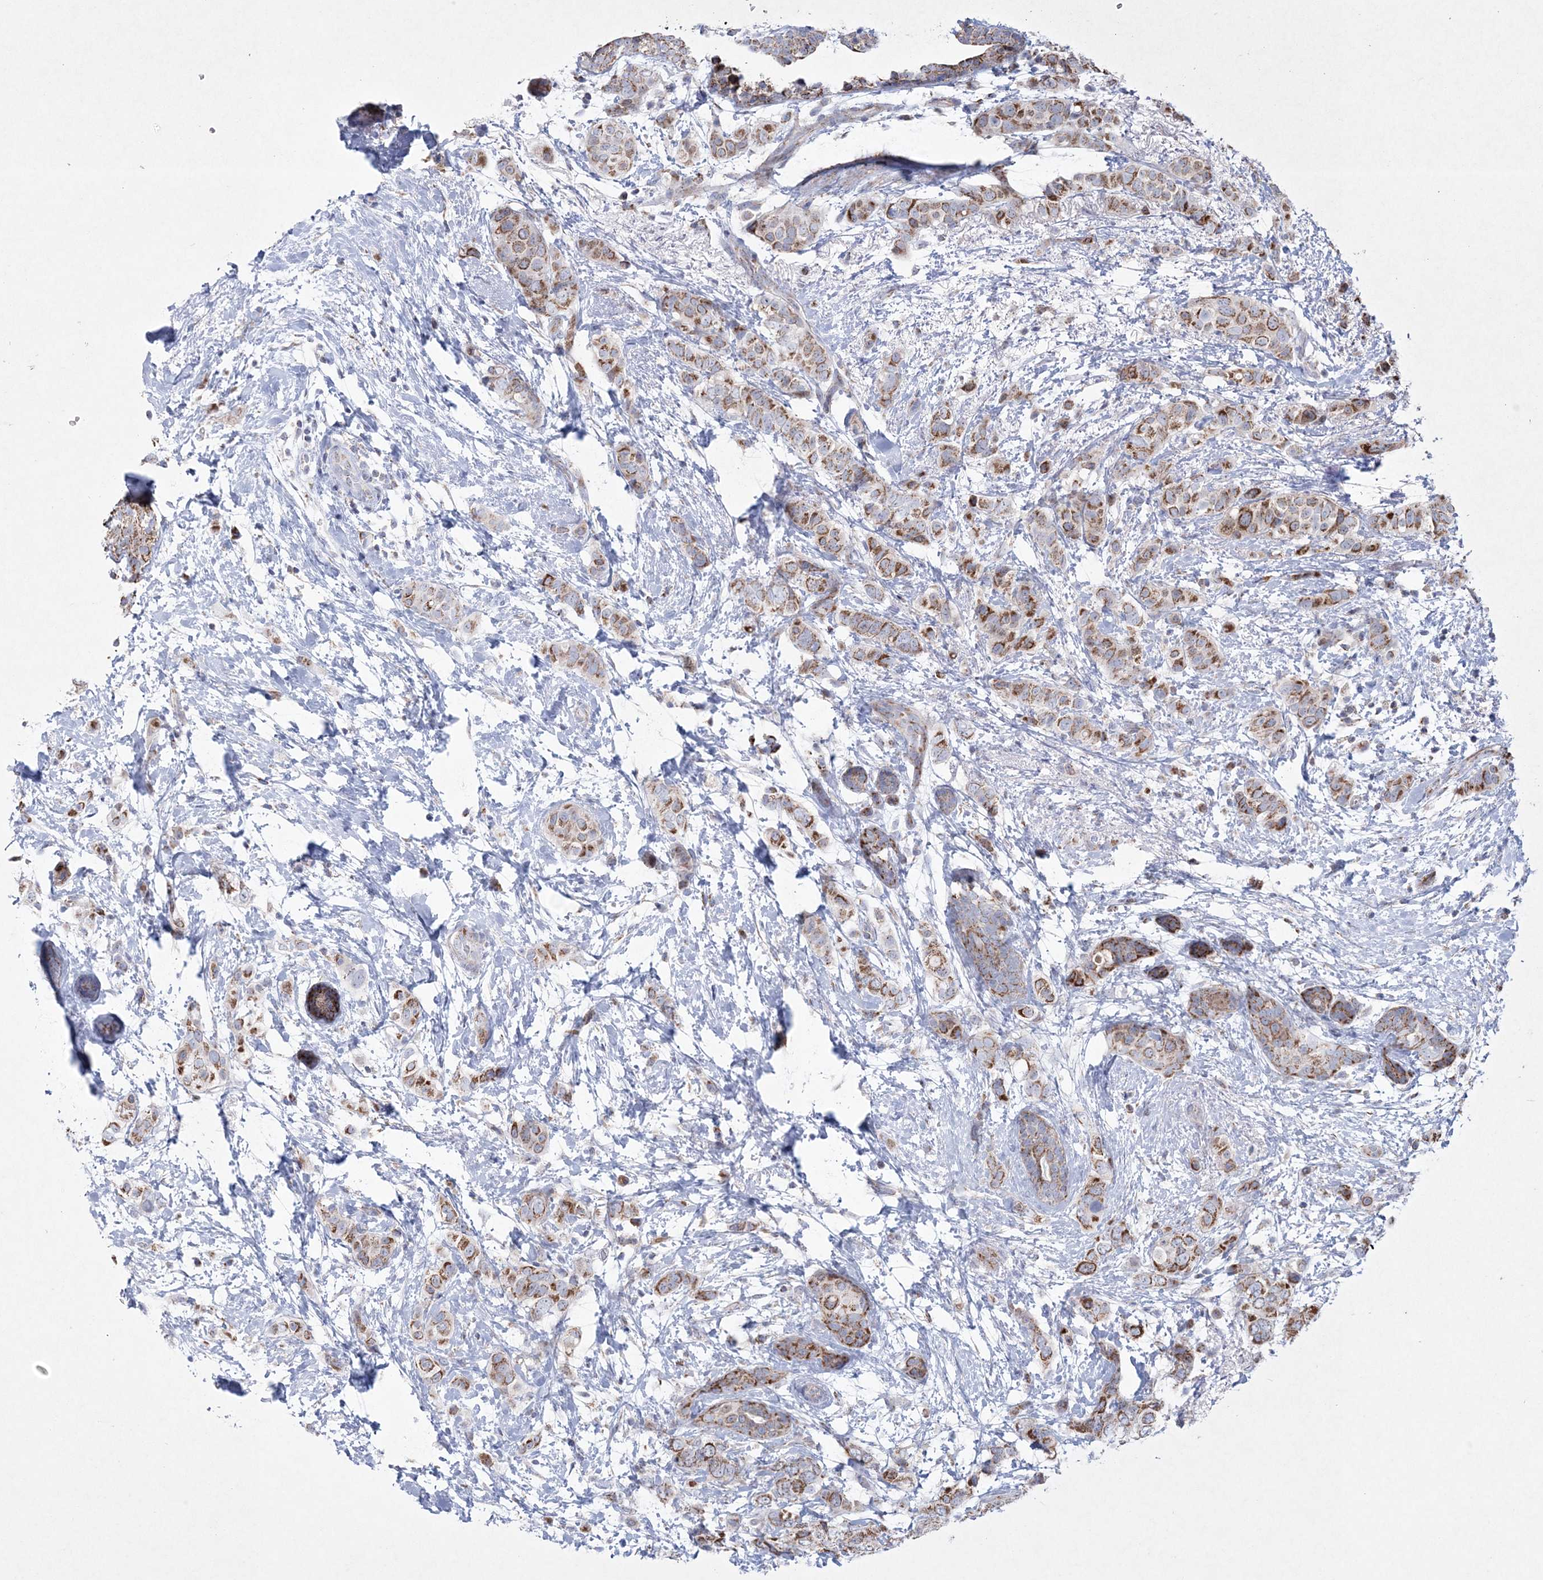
{"staining": {"intensity": "moderate", "quantity": ">75%", "location": "cytoplasmic/membranous"}, "tissue": "breast cancer", "cell_type": "Tumor cells", "image_type": "cancer", "snomed": [{"axis": "morphology", "description": "Lobular carcinoma"}, {"axis": "topography", "description": "Breast"}], "caption": "This is a photomicrograph of immunohistochemistry staining of breast cancer, which shows moderate expression in the cytoplasmic/membranous of tumor cells.", "gene": "CES4A", "patient": {"sex": "female", "age": 51}}